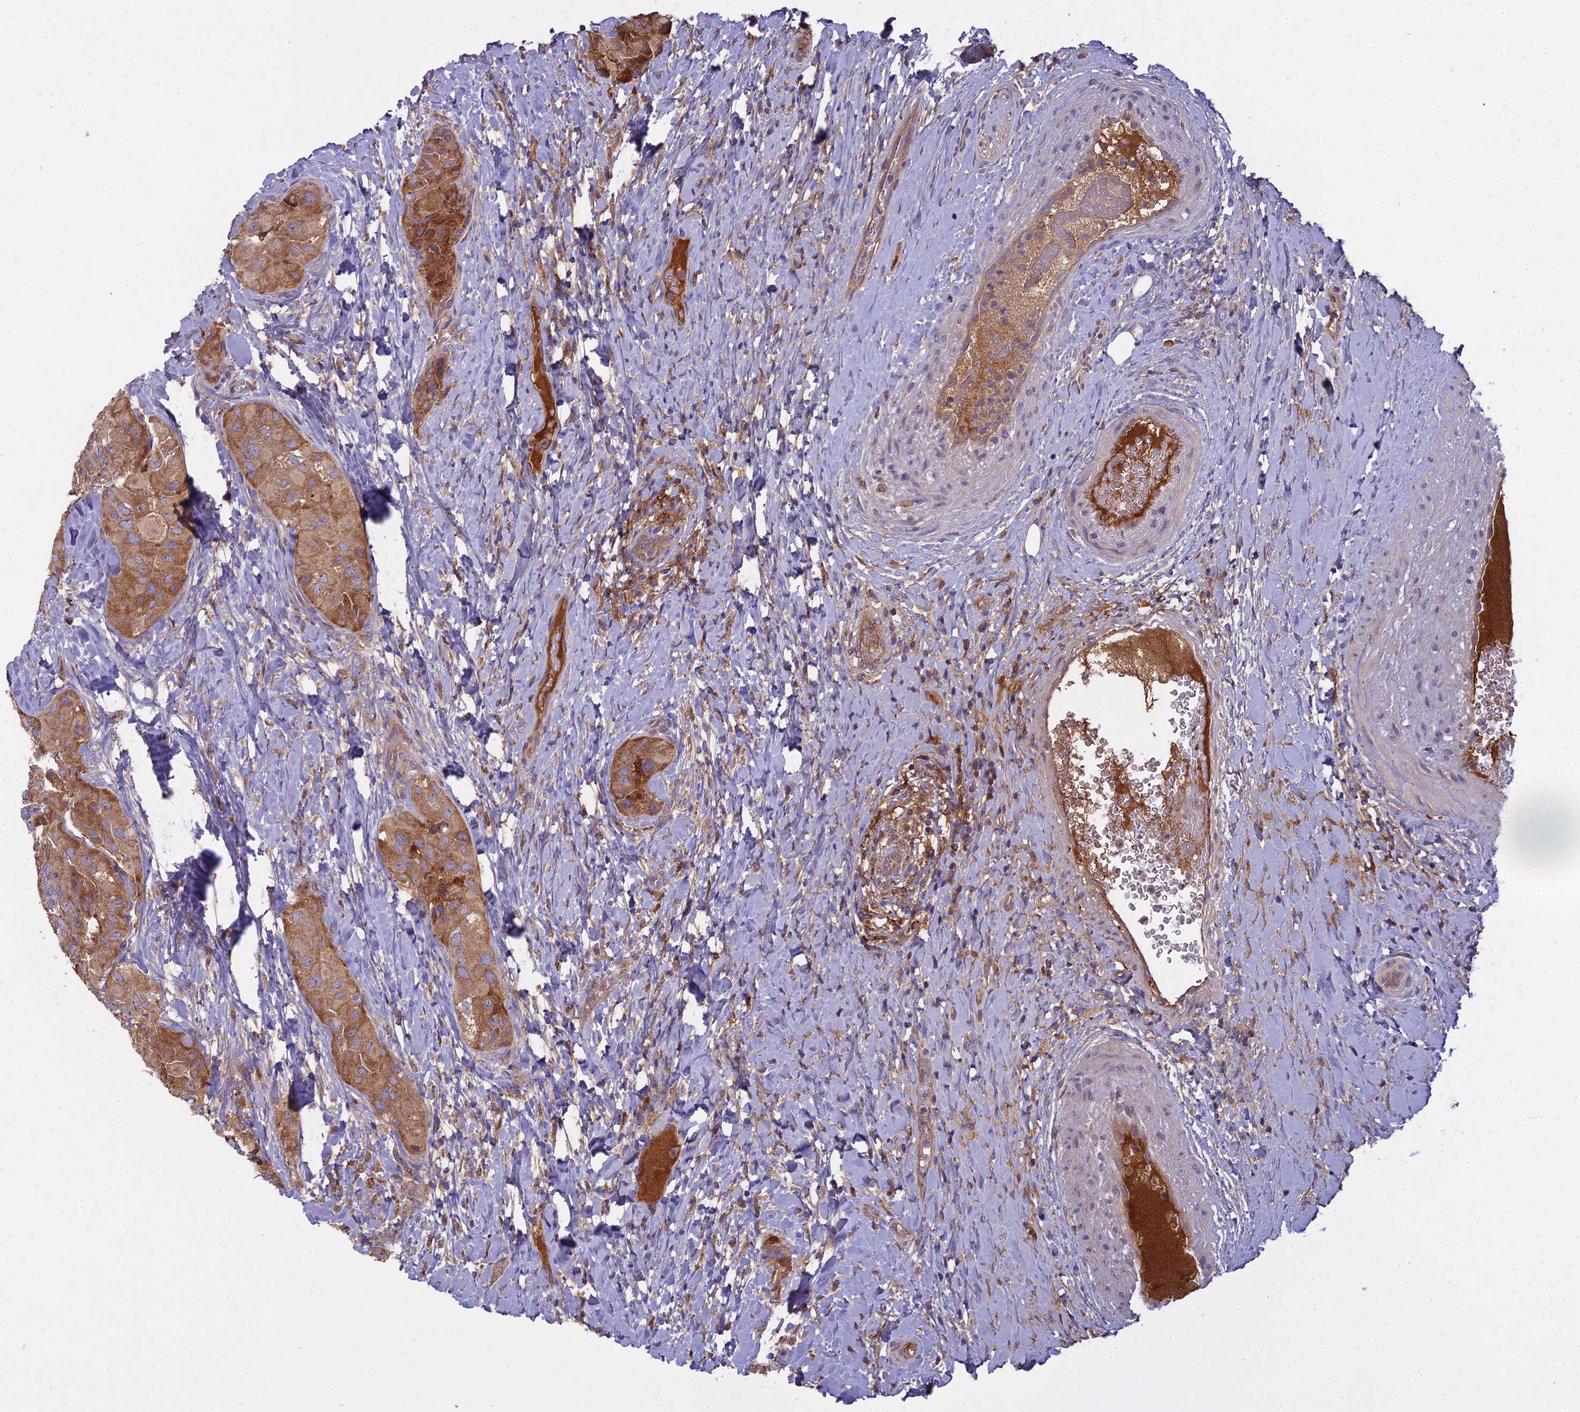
{"staining": {"intensity": "moderate", "quantity": ">75%", "location": "cytoplasmic/membranous"}, "tissue": "thyroid cancer", "cell_type": "Tumor cells", "image_type": "cancer", "snomed": [{"axis": "morphology", "description": "Normal tissue, NOS"}, {"axis": "morphology", "description": "Papillary adenocarcinoma, NOS"}, {"axis": "topography", "description": "Thyroid gland"}], "caption": "A high-resolution histopathology image shows immunohistochemistry staining of thyroid papillary adenocarcinoma, which reveals moderate cytoplasmic/membranous positivity in about >75% of tumor cells. (DAB = brown stain, brightfield microscopy at high magnification).", "gene": "CCDC167", "patient": {"sex": "female", "age": 59}}